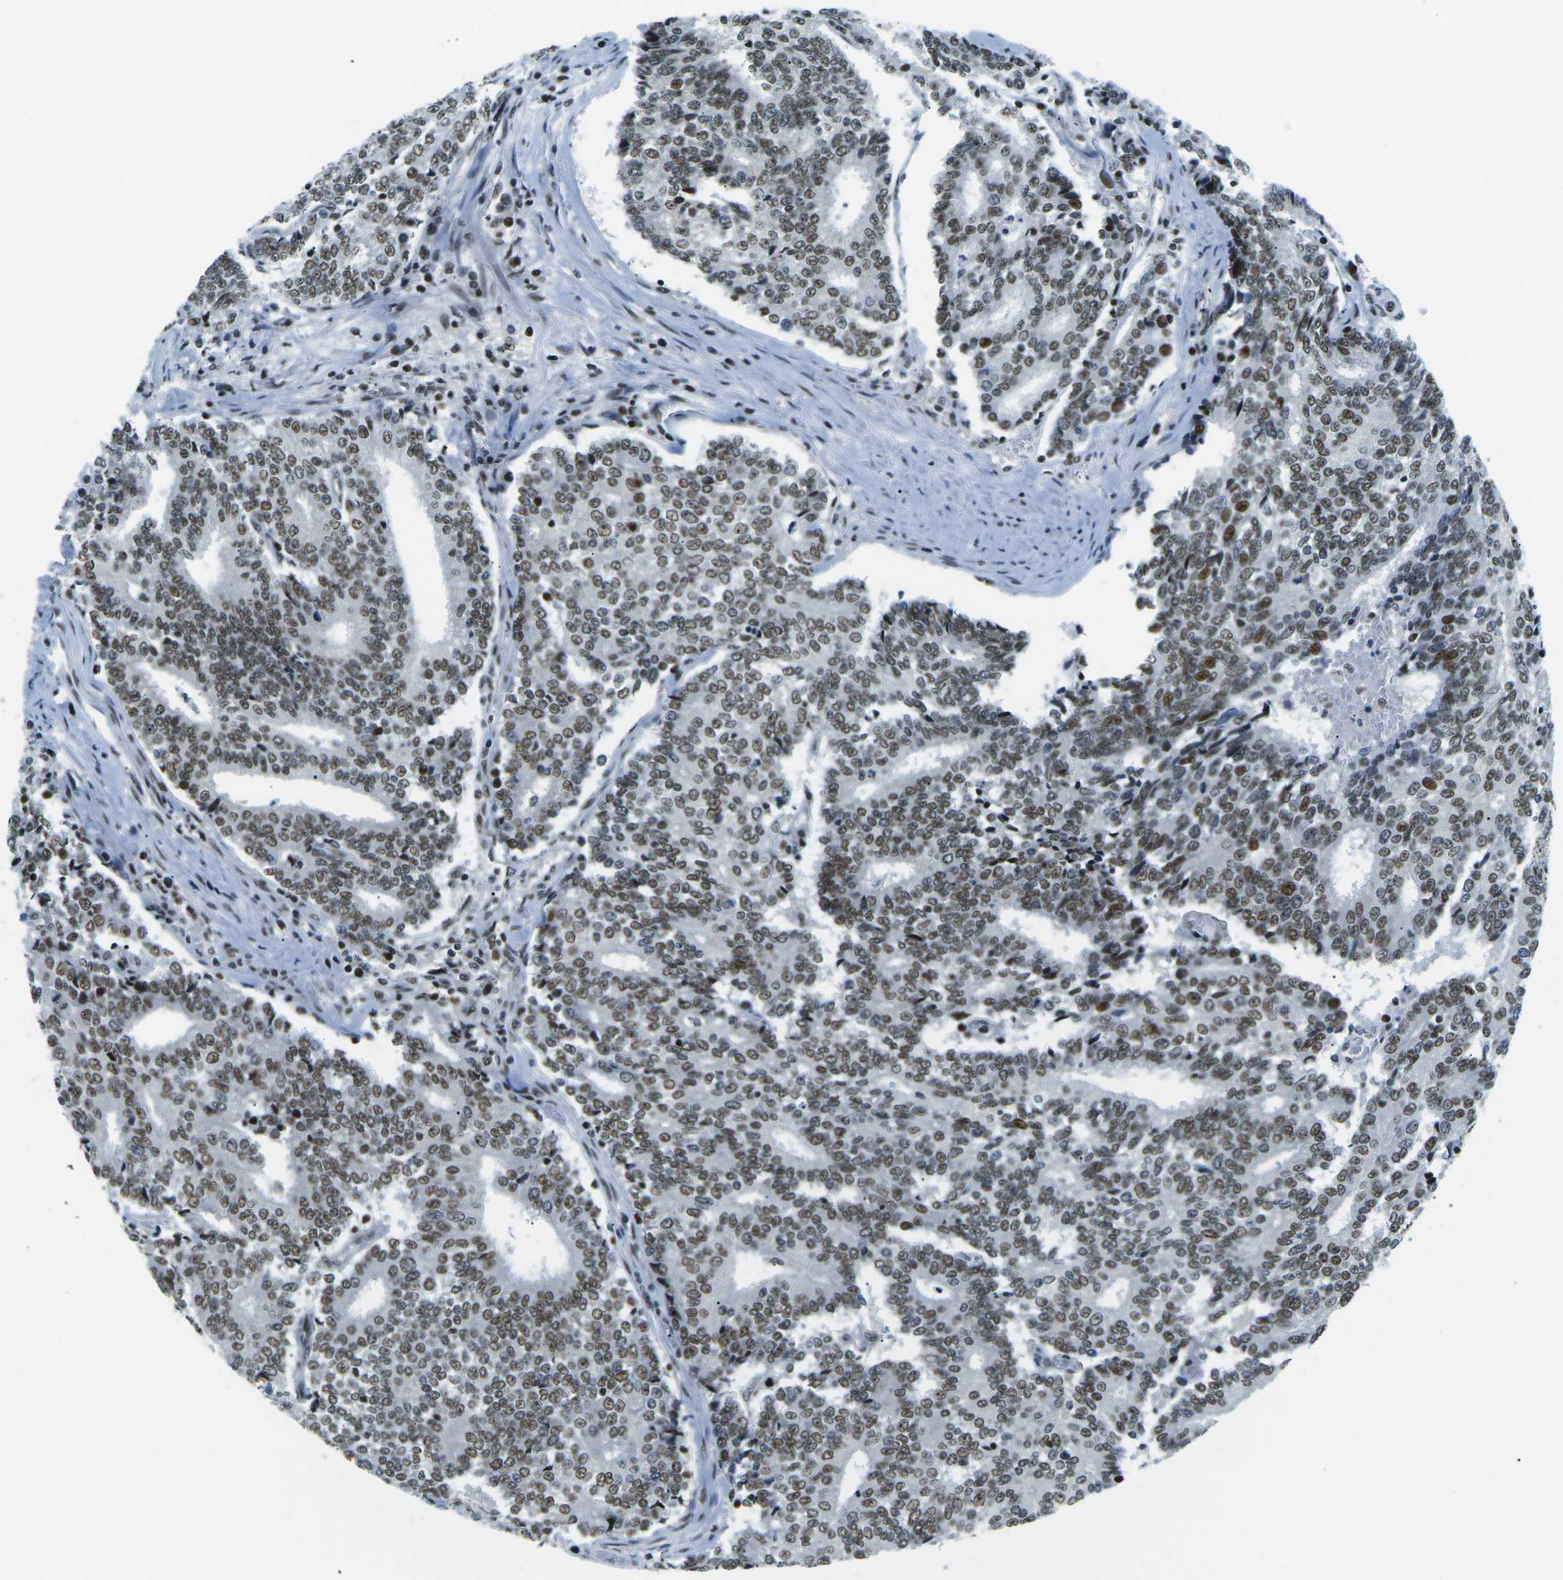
{"staining": {"intensity": "moderate", "quantity": ">75%", "location": "nuclear"}, "tissue": "prostate cancer", "cell_type": "Tumor cells", "image_type": "cancer", "snomed": [{"axis": "morphology", "description": "Normal tissue, NOS"}, {"axis": "morphology", "description": "Adenocarcinoma, High grade"}, {"axis": "topography", "description": "Prostate"}, {"axis": "topography", "description": "Seminal veicle"}], "caption": "A micrograph showing moderate nuclear staining in about >75% of tumor cells in prostate cancer, as visualized by brown immunohistochemical staining.", "gene": "RBL2", "patient": {"sex": "male", "age": 55}}